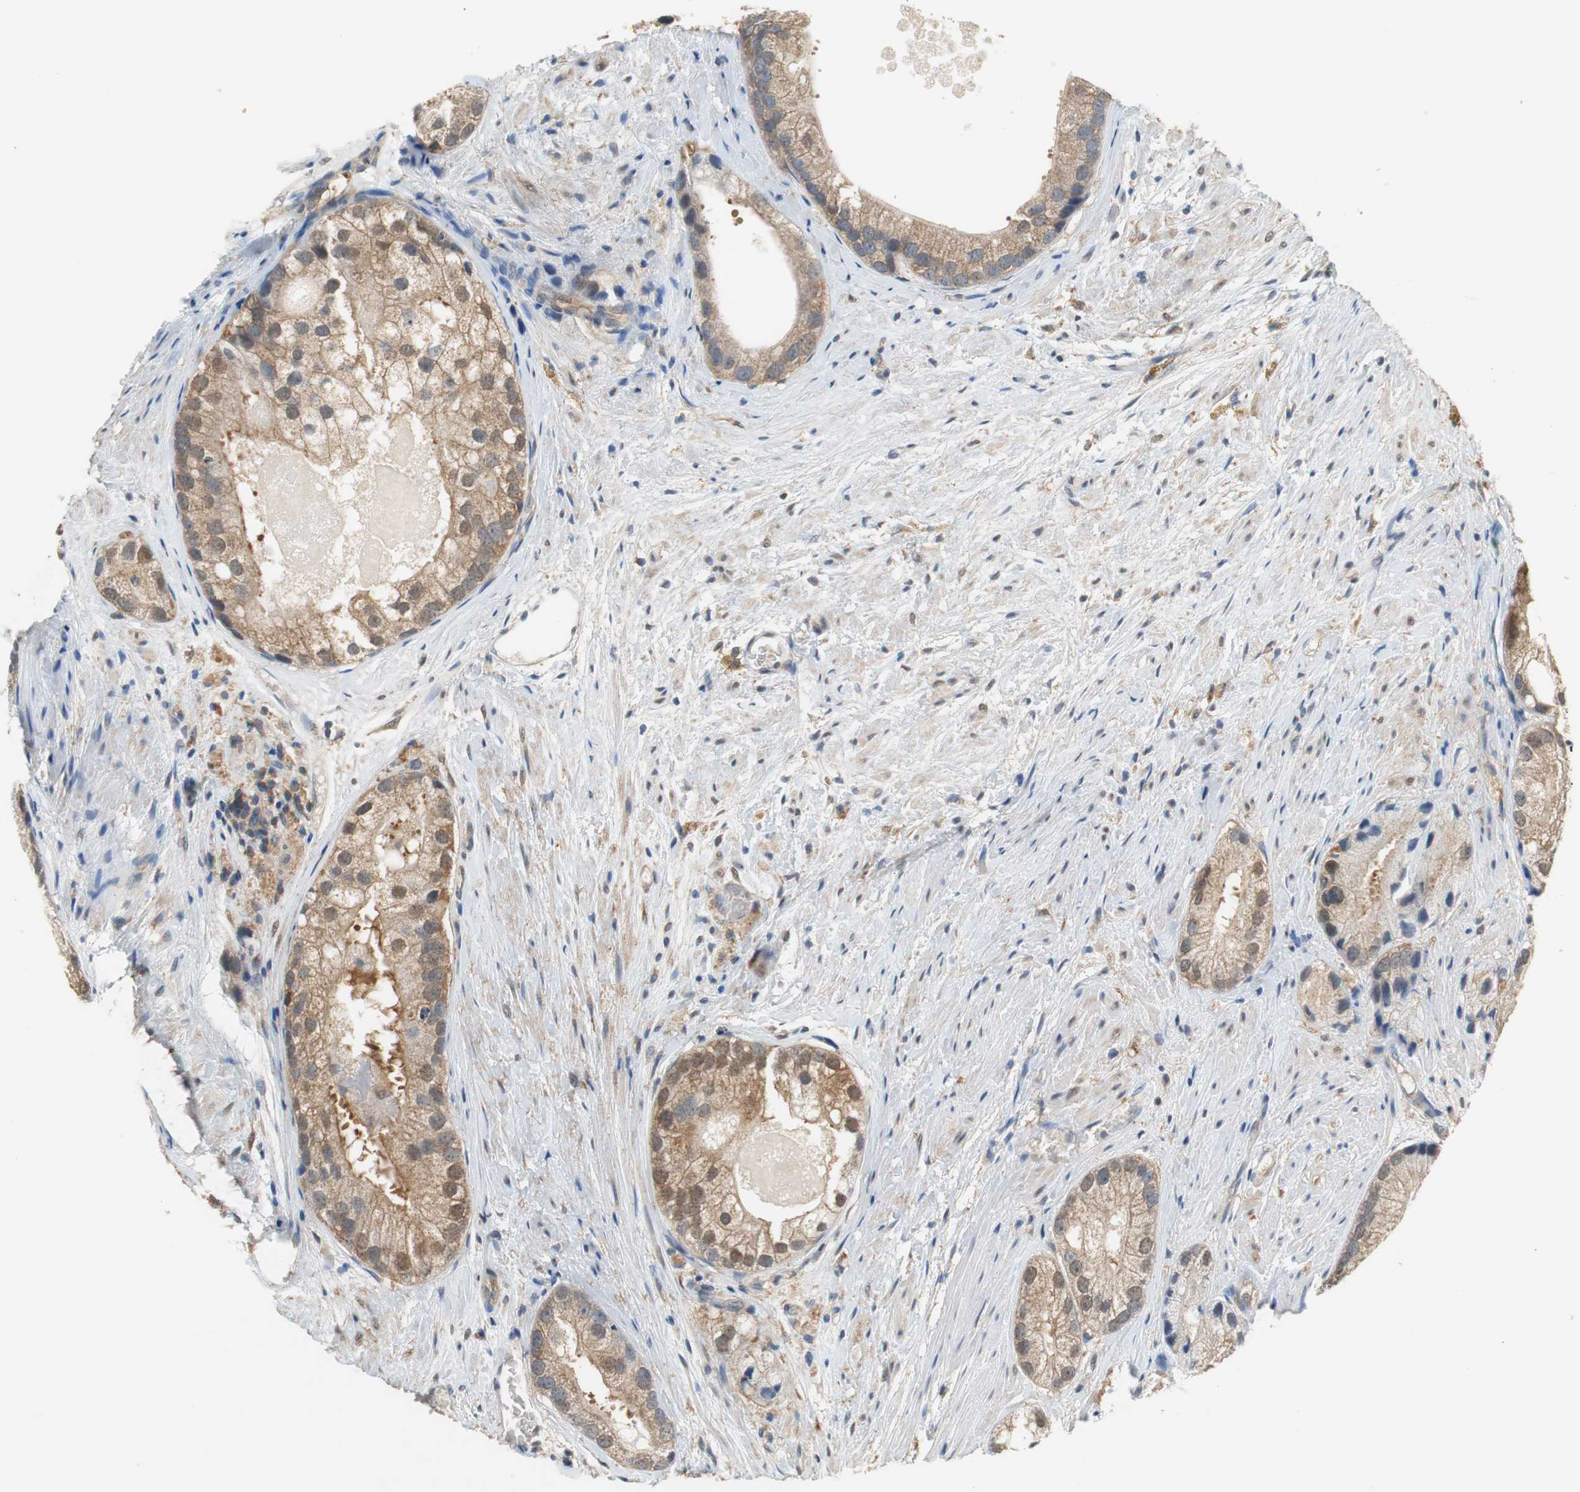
{"staining": {"intensity": "moderate", "quantity": ">75%", "location": "cytoplasmic/membranous,nuclear"}, "tissue": "prostate cancer", "cell_type": "Tumor cells", "image_type": "cancer", "snomed": [{"axis": "morphology", "description": "Adenocarcinoma, Low grade"}, {"axis": "topography", "description": "Prostate"}], "caption": "Approximately >75% of tumor cells in low-grade adenocarcinoma (prostate) demonstrate moderate cytoplasmic/membranous and nuclear protein expression as visualized by brown immunohistochemical staining.", "gene": "UBQLN2", "patient": {"sex": "male", "age": 69}}